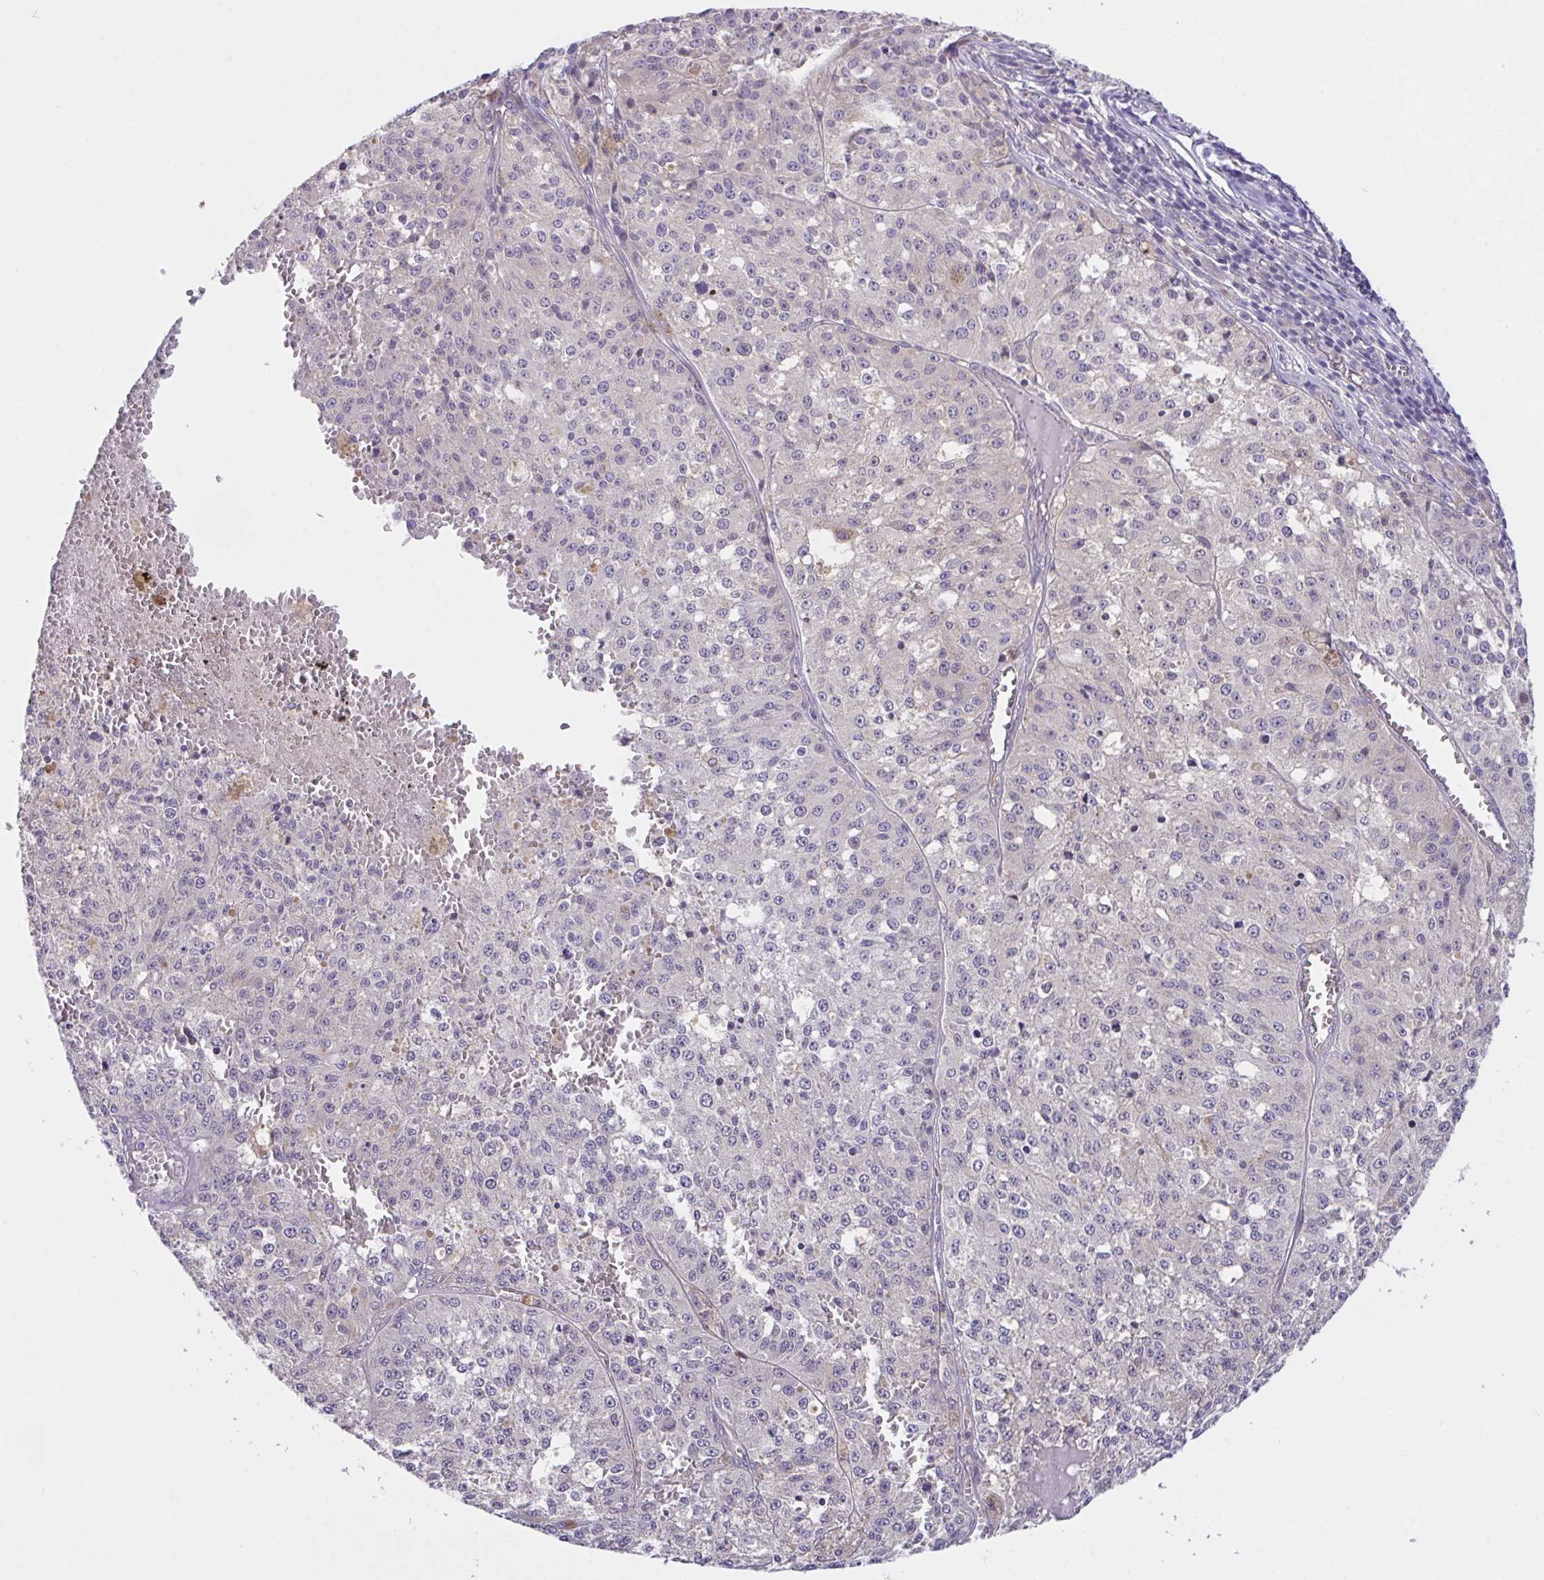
{"staining": {"intensity": "negative", "quantity": "none", "location": "none"}, "tissue": "melanoma", "cell_type": "Tumor cells", "image_type": "cancer", "snomed": [{"axis": "morphology", "description": "Malignant melanoma, Metastatic site"}, {"axis": "topography", "description": "Lymph node"}], "caption": "The histopathology image exhibits no staining of tumor cells in melanoma.", "gene": "RHOXF1", "patient": {"sex": "female", "age": 64}}